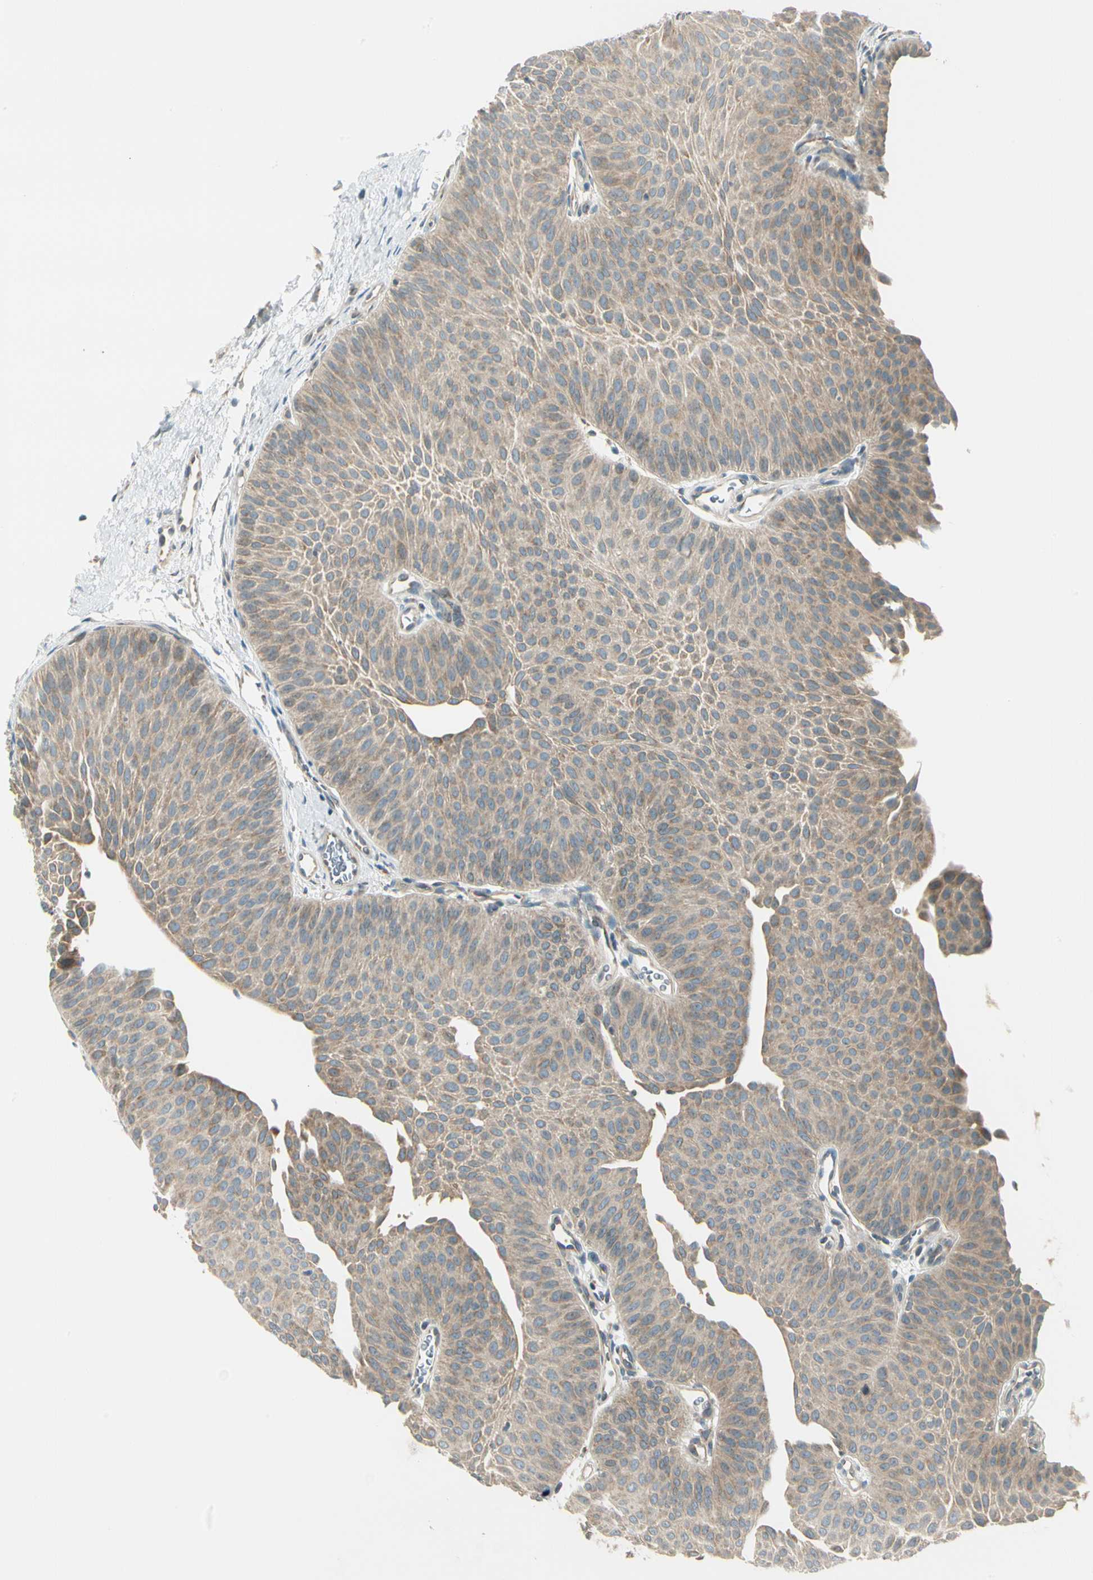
{"staining": {"intensity": "weak", "quantity": ">75%", "location": "cytoplasmic/membranous"}, "tissue": "urothelial cancer", "cell_type": "Tumor cells", "image_type": "cancer", "snomed": [{"axis": "morphology", "description": "Urothelial carcinoma, Low grade"}, {"axis": "topography", "description": "Urinary bladder"}], "caption": "The histopathology image demonstrates immunohistochemical staining of urothelial cancer. There is weak cytoplasmic/membranous staining is appreciated in about >75% of tumor cells.", "gene": "BNIP1", "patient": {"sex": "female", "age": 60}}